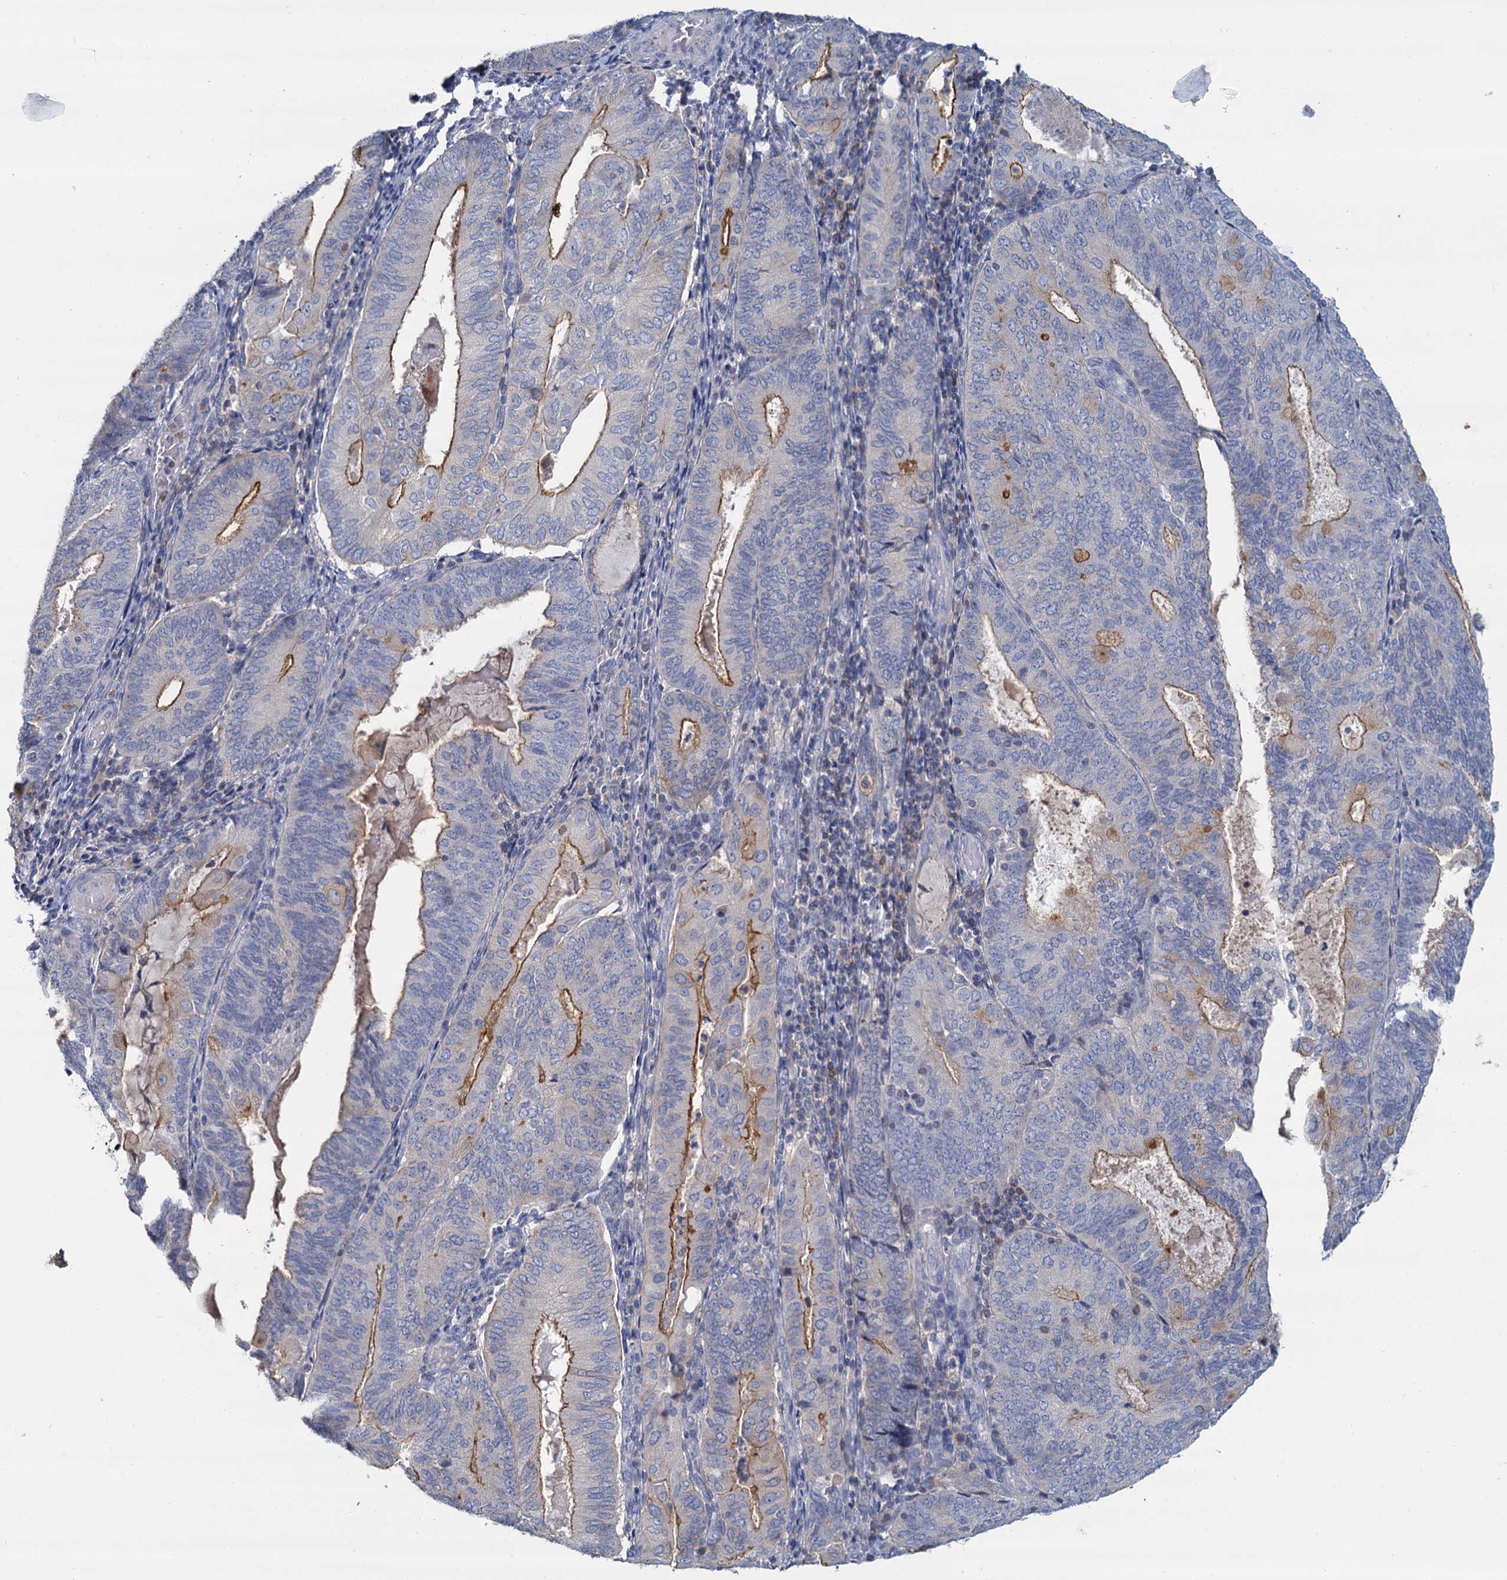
{"staining": {"intensity": "moderate", "quantity": "<25%", "location": "cytoplasmic/membranous"}, "tissue": "endometrial cancer", "cell_type": "Tumor cells", "image_type": "cancer", "snomed": [{"axis": "morphology", "description": "Adenocarcinoma, NOS"}, {"axis": "topography", "description": "Endometrium"}], "caption": "Immunohistochemical staining of endometrial cancer displays low levels of moderate cytoplasmic/membranous protein staining in approximately <25% of tumor cells.", "gene": "ACSM3", "patient": {"sex": "female", "age": 81}}